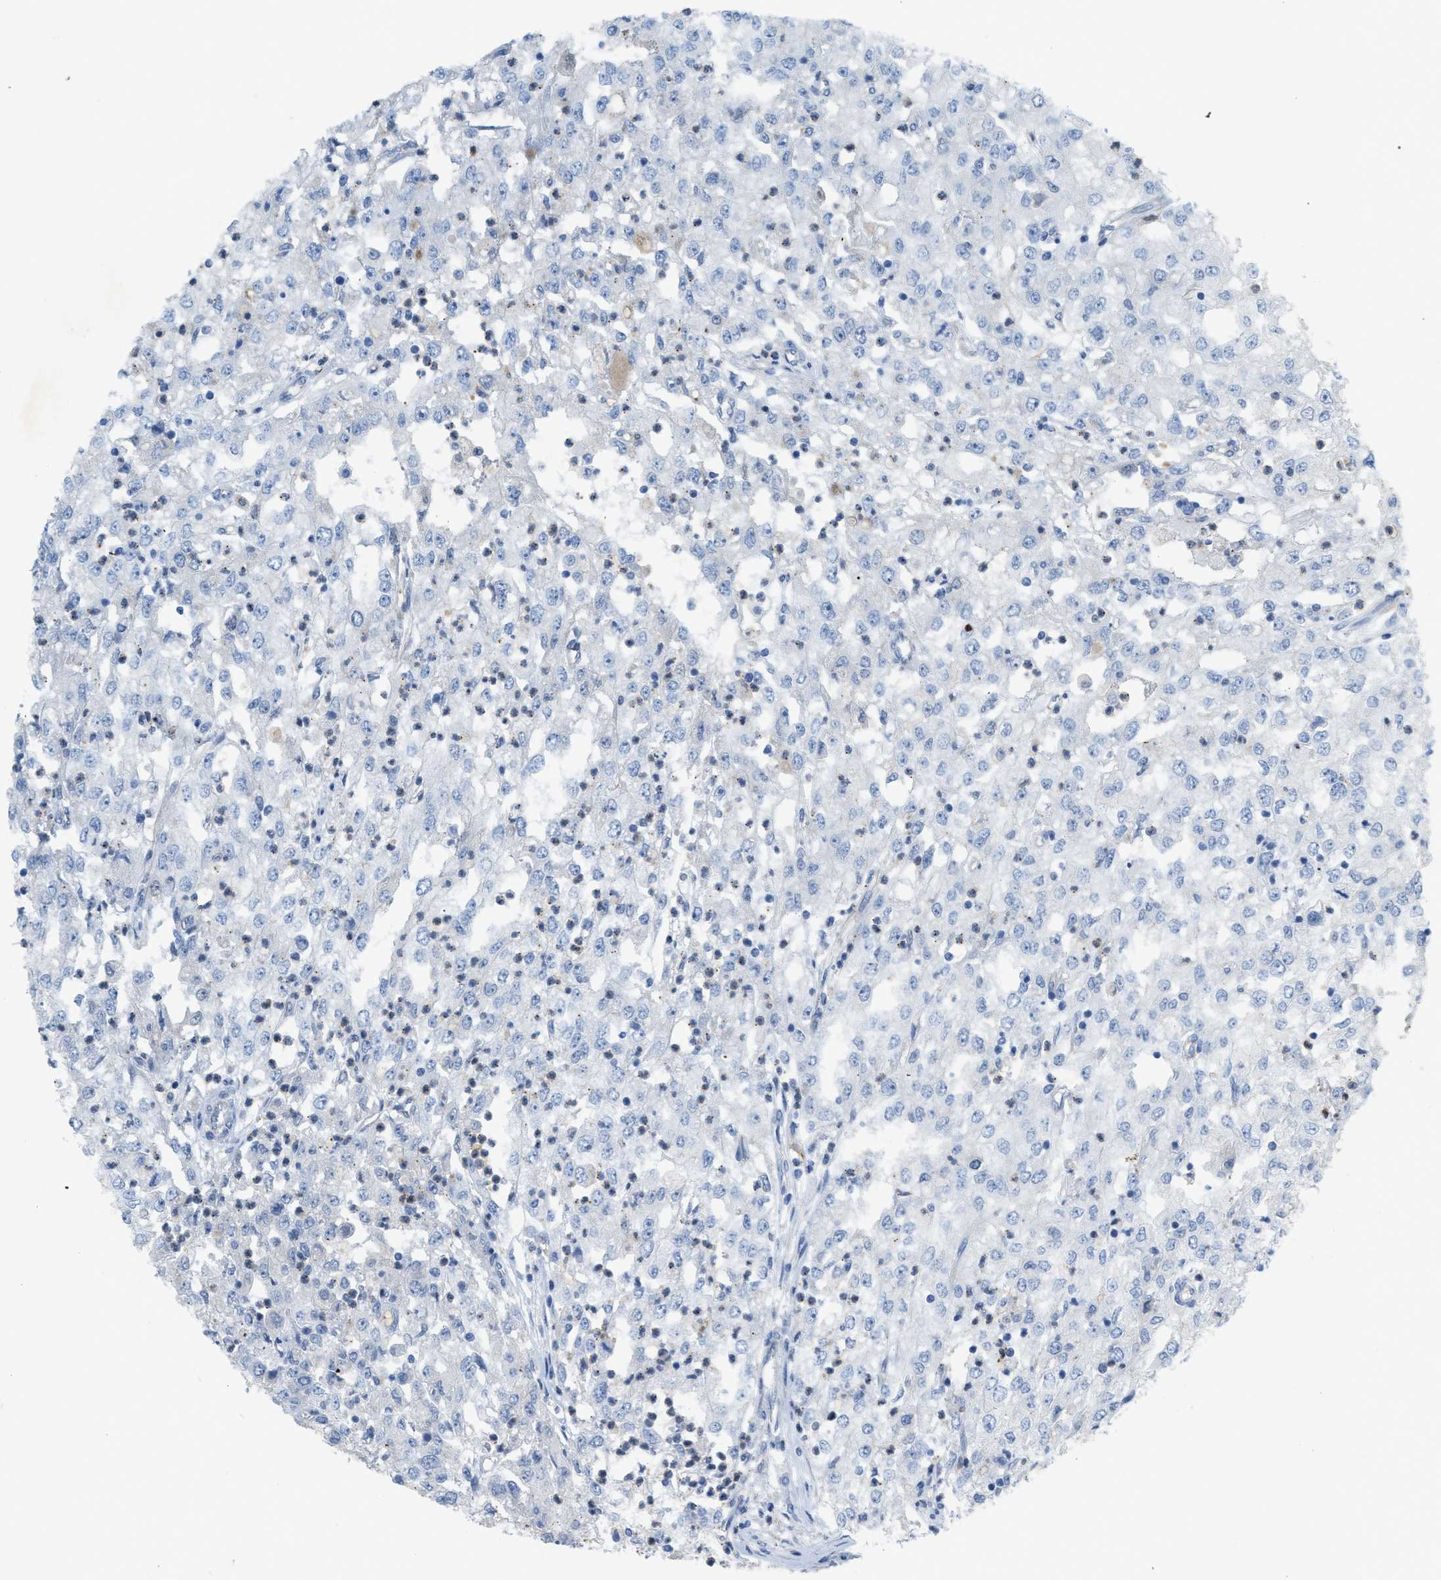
{"staining": {"intensity": "negative", "quantity": "none", "location": "none"}, "tissue": "renal cancer", "cell_type": "Tumor cells", "image_type": "cancer", "snomed": [{"axis": "morphology", "description": "Adenocarcinoma, NOS"}, {"axis": "topography", "description": "Kidney"}], "caption": "The immunohistochemistry micrograph has no significant staining in tumor cells of renal cancer (adenocarcinoma) tissue.", "gene": "CRB3", "patient": {"sex": "female", "age": 54}}